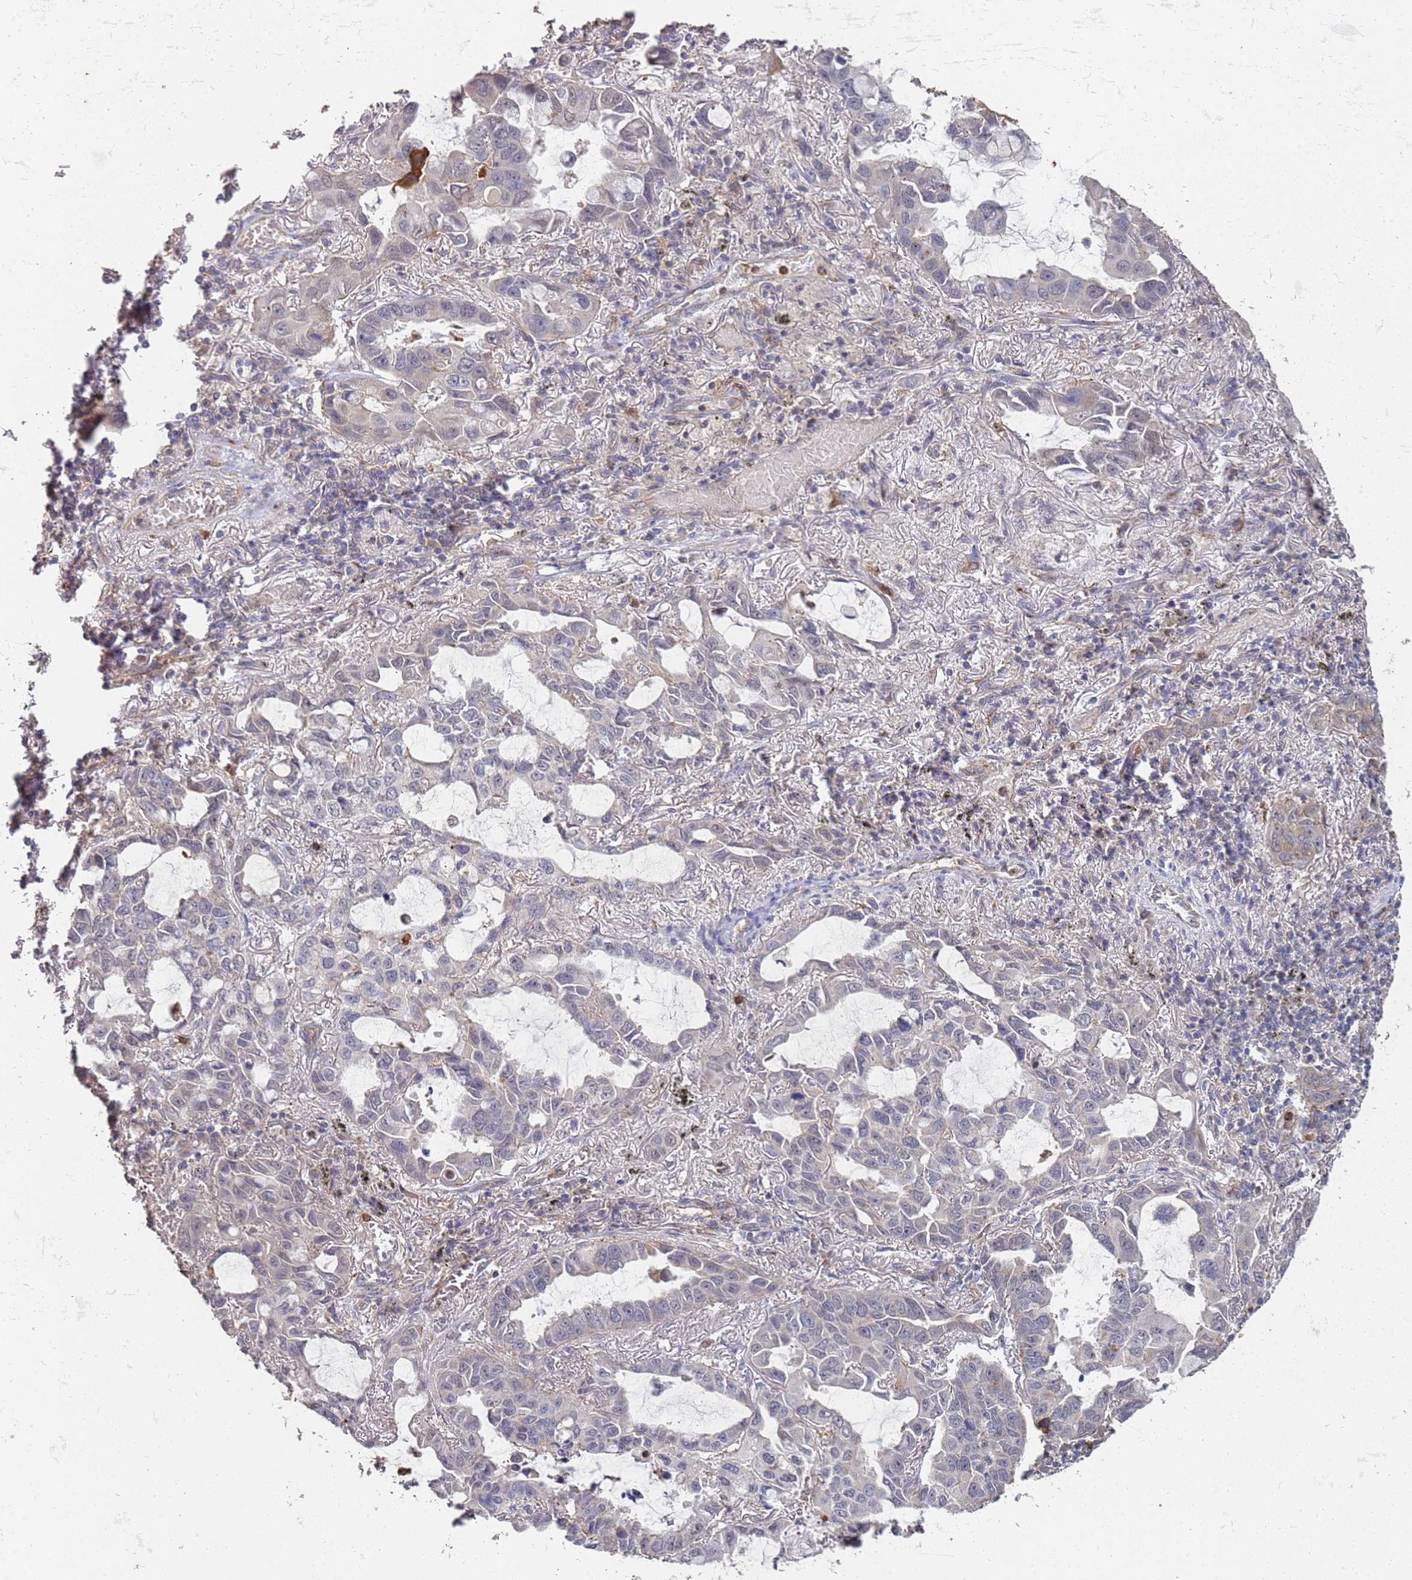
{"staining": {"intensity": "moderate", "quantity": "<25%", "location": "cytoplasmic/membranous"}, "tissue": "lung cancer", "cell_type": "Tumor cells", "image_type": "cancer", "snomed": [{"axis": "morphology", "description": "Adenocarcinoma, NOS"}, {"axis": "topography", "description": "Lung"}], "caption": "Immunohistochemistry (IHC) image of neoplastic tissue: human lung adenocarcinoma stained using immunohistochemistry reveals low levels of moderate protein expression localized specifically in the cytoplasmic/membranous of tumor cells, appearing as a cytoplasmic/membranous brown color.", "gene": "ABCB6", "patient": {"sex": "male", "age": 64}}